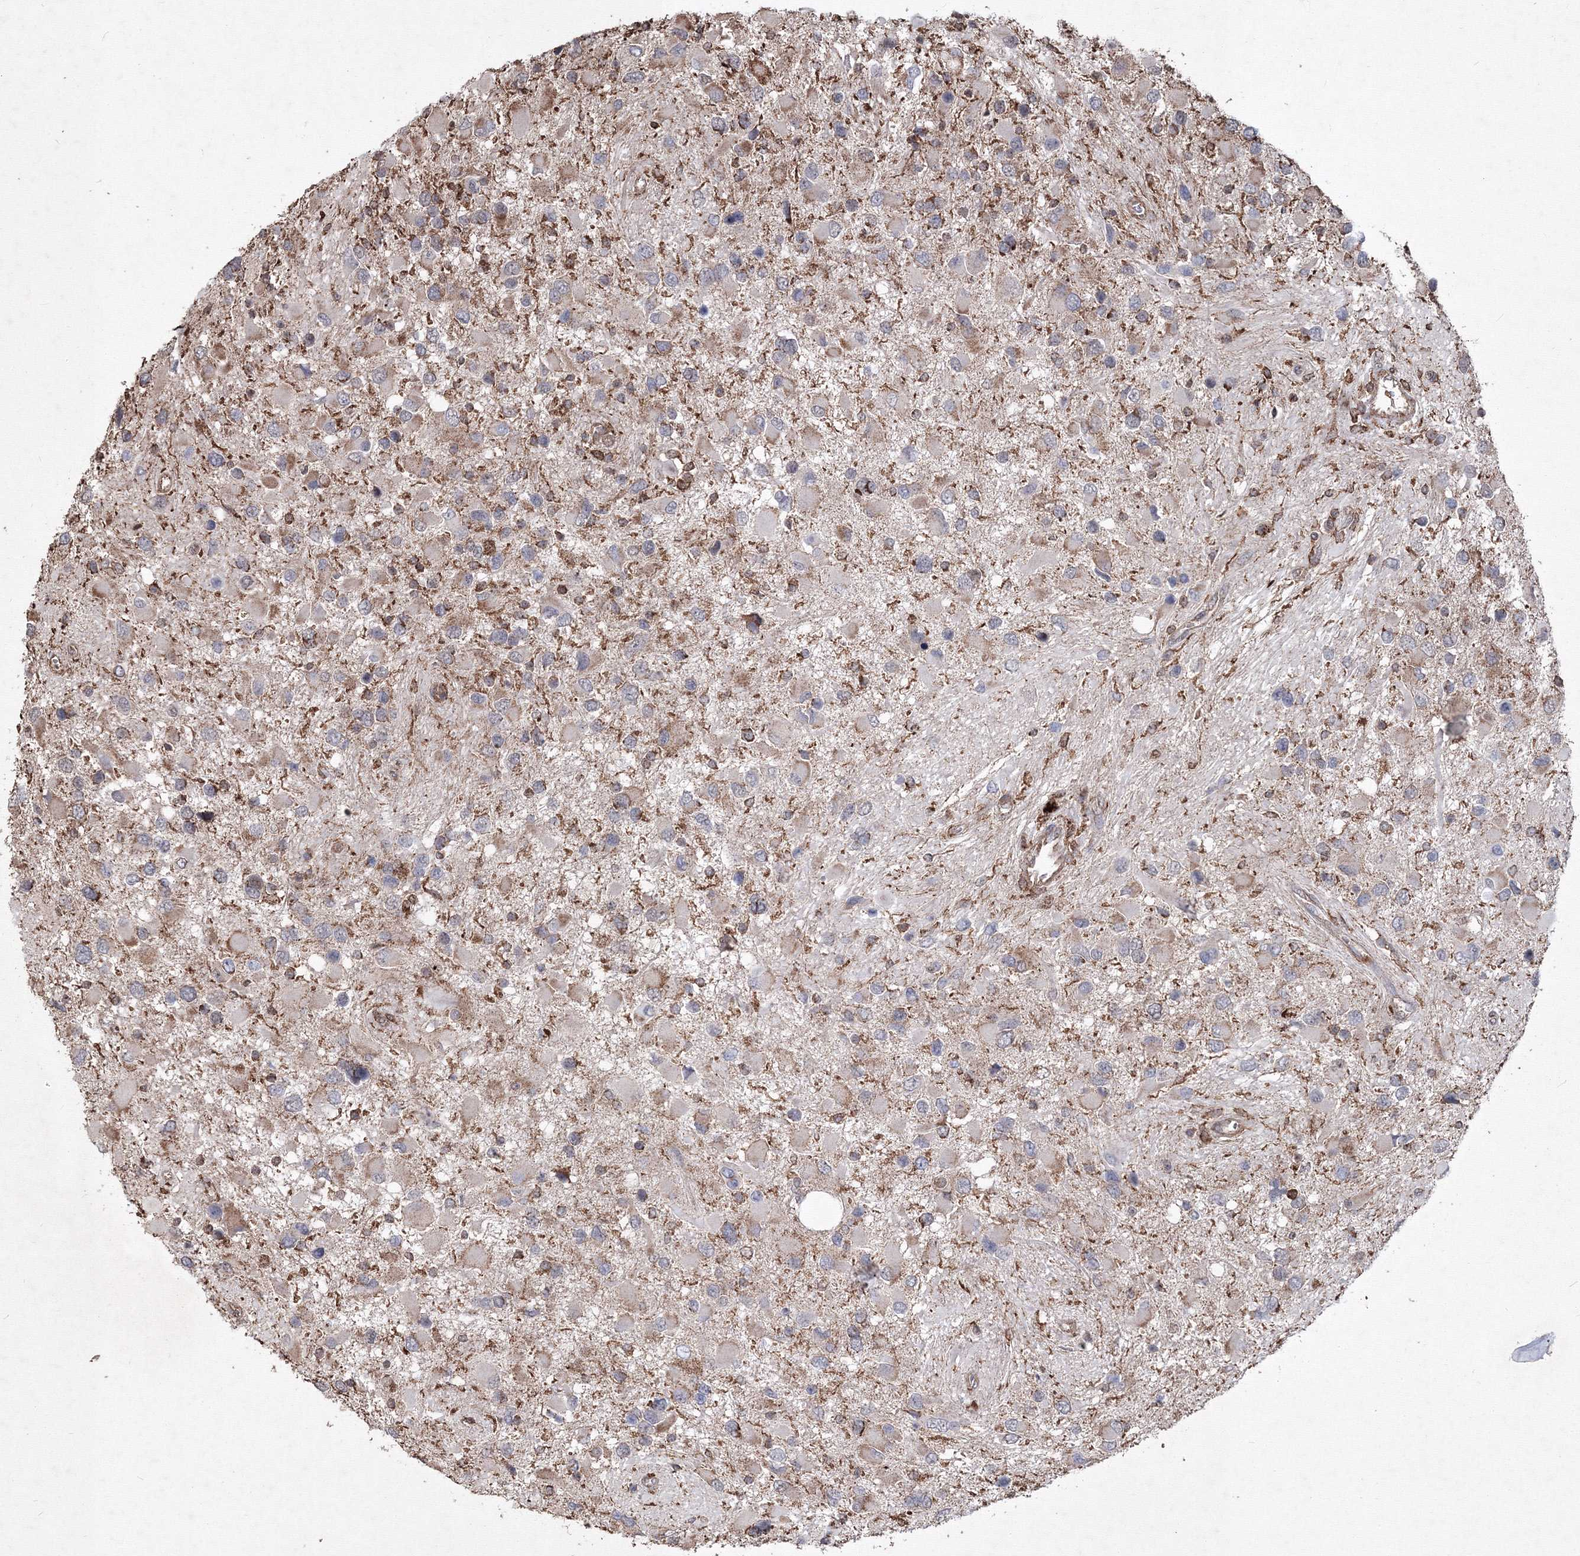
{"staining": {"intensity": "negative", "quantity": "none", "location": "none"}, "tissue": "glioma", "cell_type": "Tumor cells", "image_type": "cancer", "snomed": [{"axis": "morphology", "description": "Glioma, malignant, High grade"}, {"axis": "topography", "description": "Brain"}], "caption": "IHC of human glioma displays no expression in tumor cells.", "gene": "TMEM139", "patient": {"sex": "male", "age": 53}}